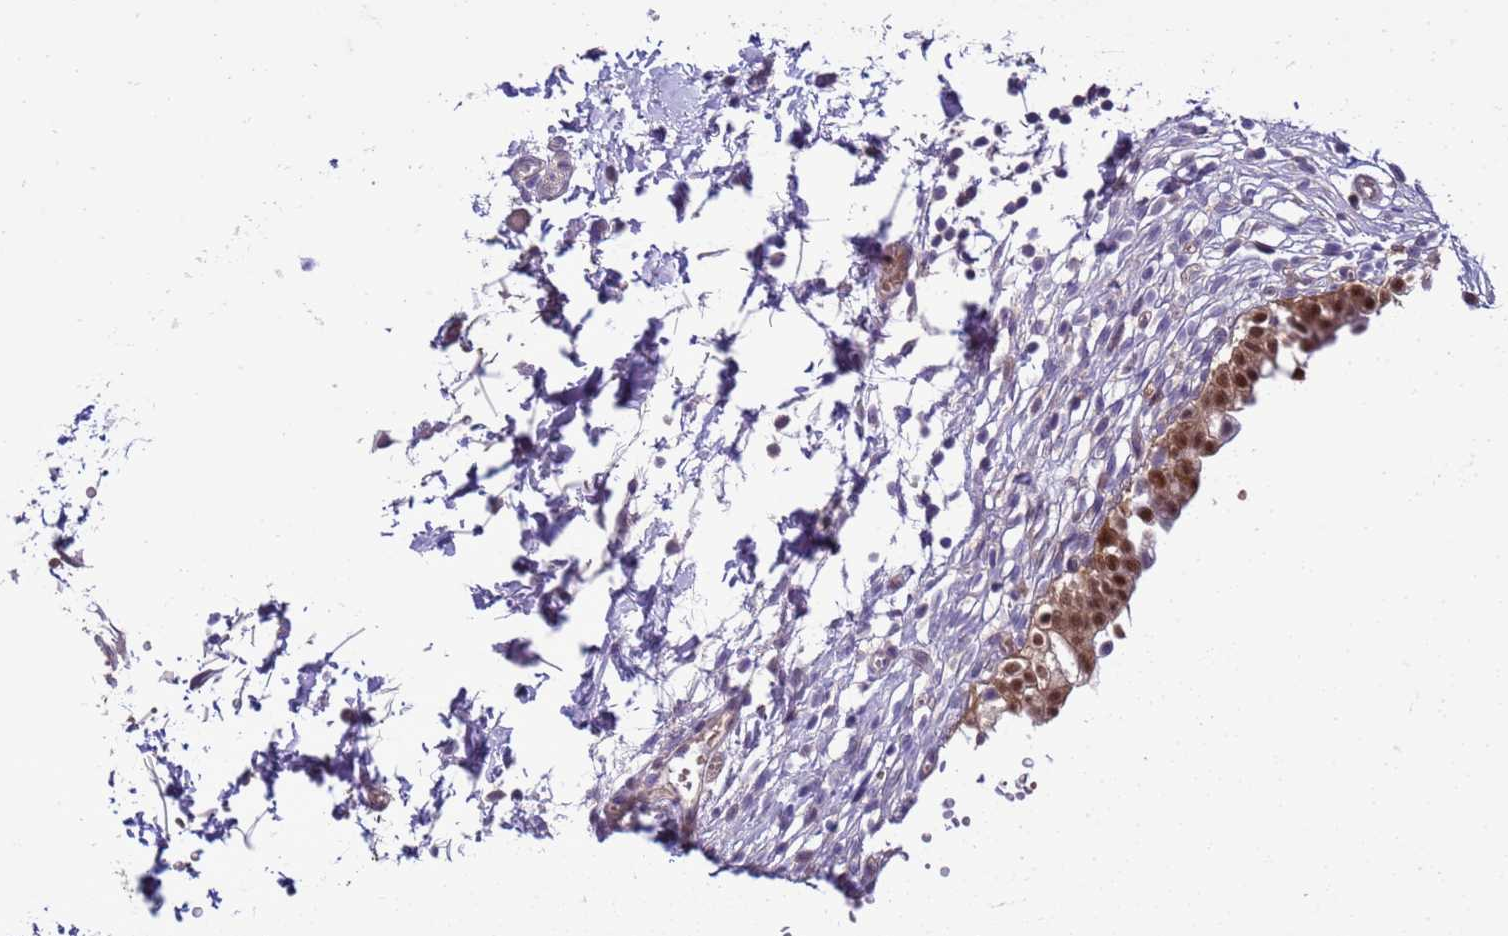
{"staining": {"intensity": "strong", "quantity": ">75%", "location": "cytoplasmic/membranous,nuclear"}, "tissue": "urinary bladder", "cell_type": "Urothelial cells", "image_type": "normal", "snomed": [{"axis": "morphology", "description": "Normal tissue, NOS"}, {"axis": "topography", "description": "Urinary bladder"}, {"axis": "topography", "description": "Peripheral nerve tissue"}], "caption": "The immunohistochemical stain highlights strong cytoplasmic/membranous,nuclear expression in urothelial cells of unremarkable urinary bladder.", "gene": "DDI2", "patient": {"sex": "male", "age": 55}}